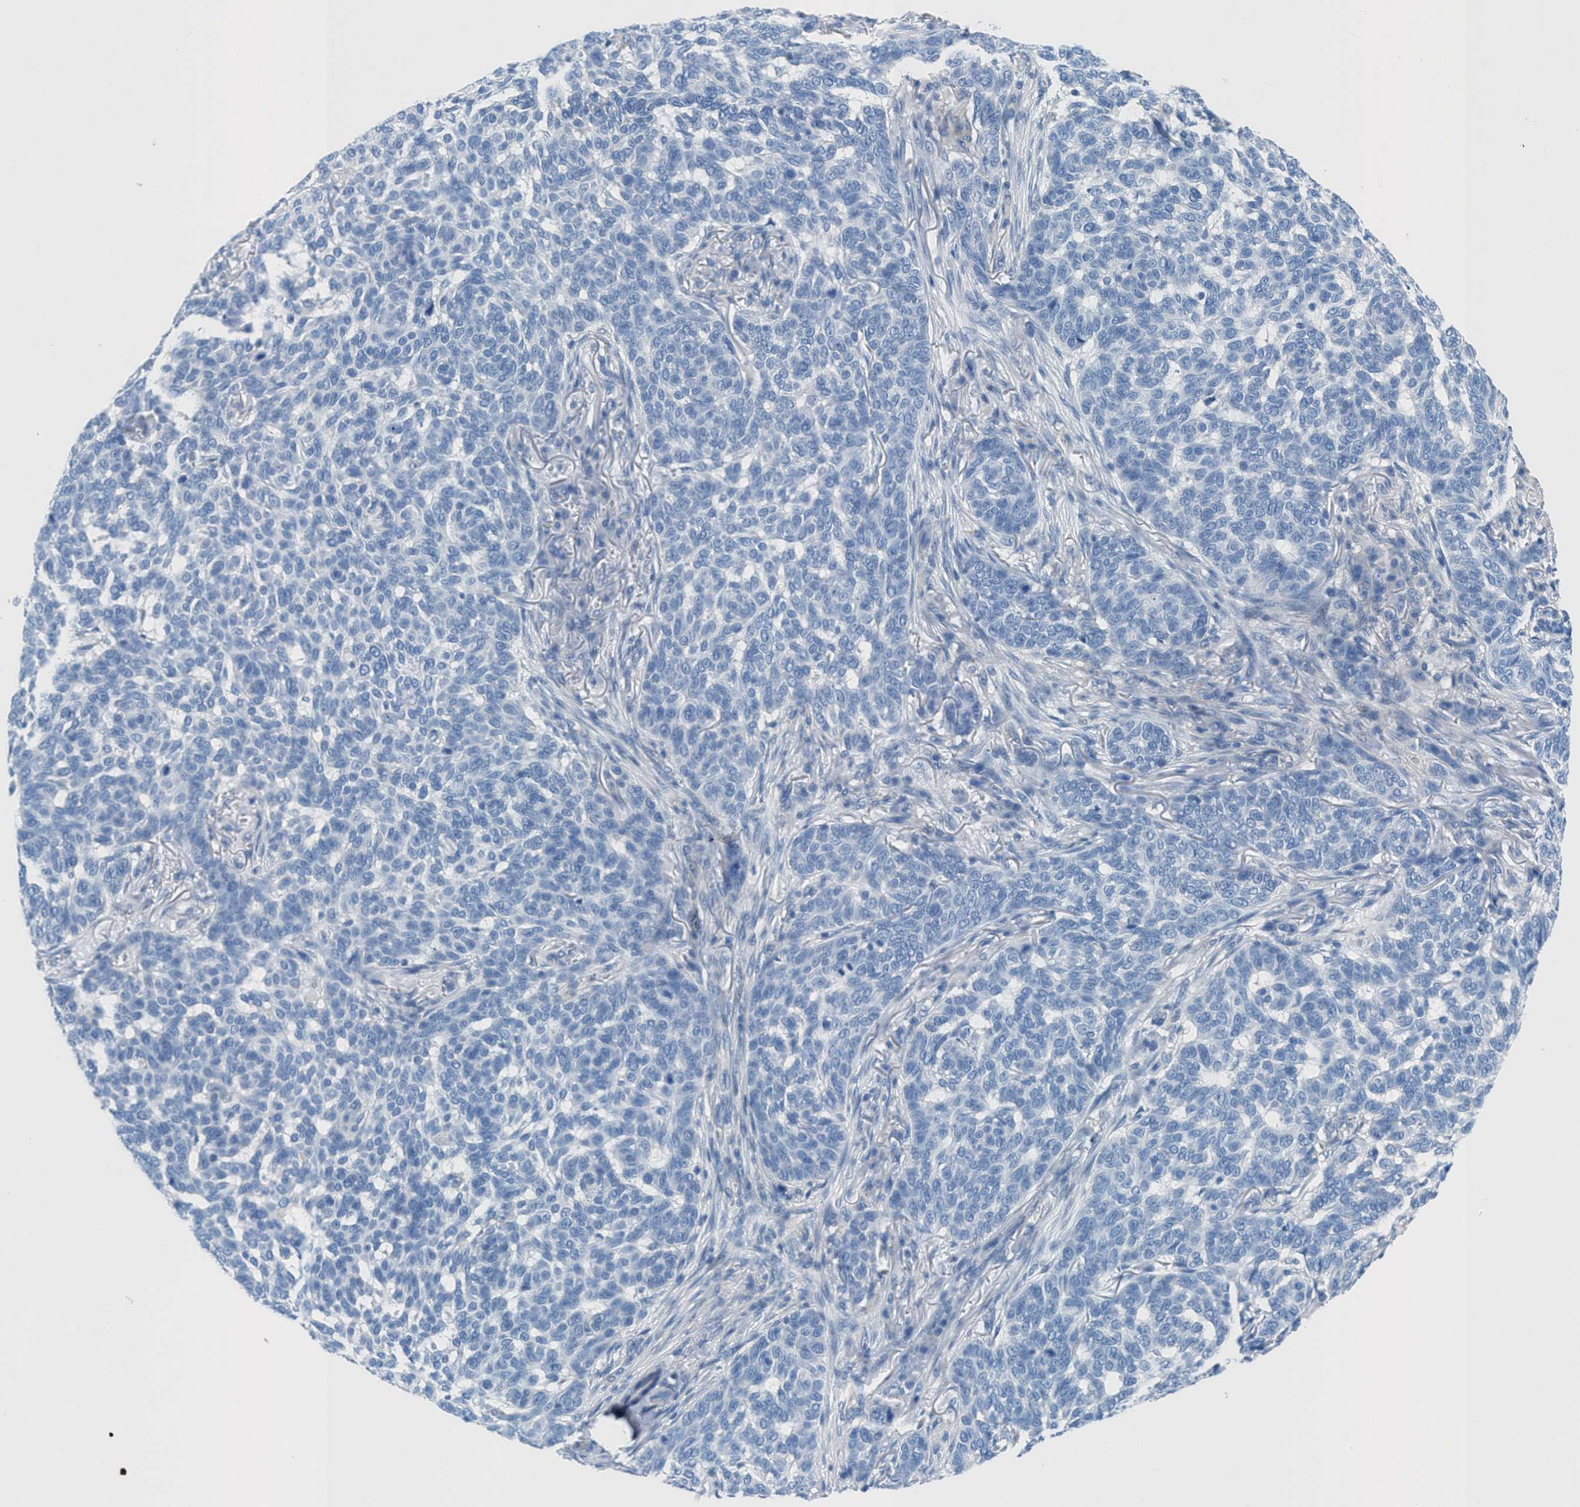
{"staining": {"intensity": "negative", "quantity": "none", "location": "none"}, "tissue": "skin cancer", "cell_type": "Tumor cells", "image_type": "cancer", "snomed": [{"axis": "morphology", "description": "Basal cell carcinoma"}, {"axis": "topography", "description": "Skin"}], "caption": "IHC image of skin cancer stained for a protein (brown), which shows no staining in tumor cells.", "gene": "GALNT17", "patient": {"sex": "male", "age": 85}}